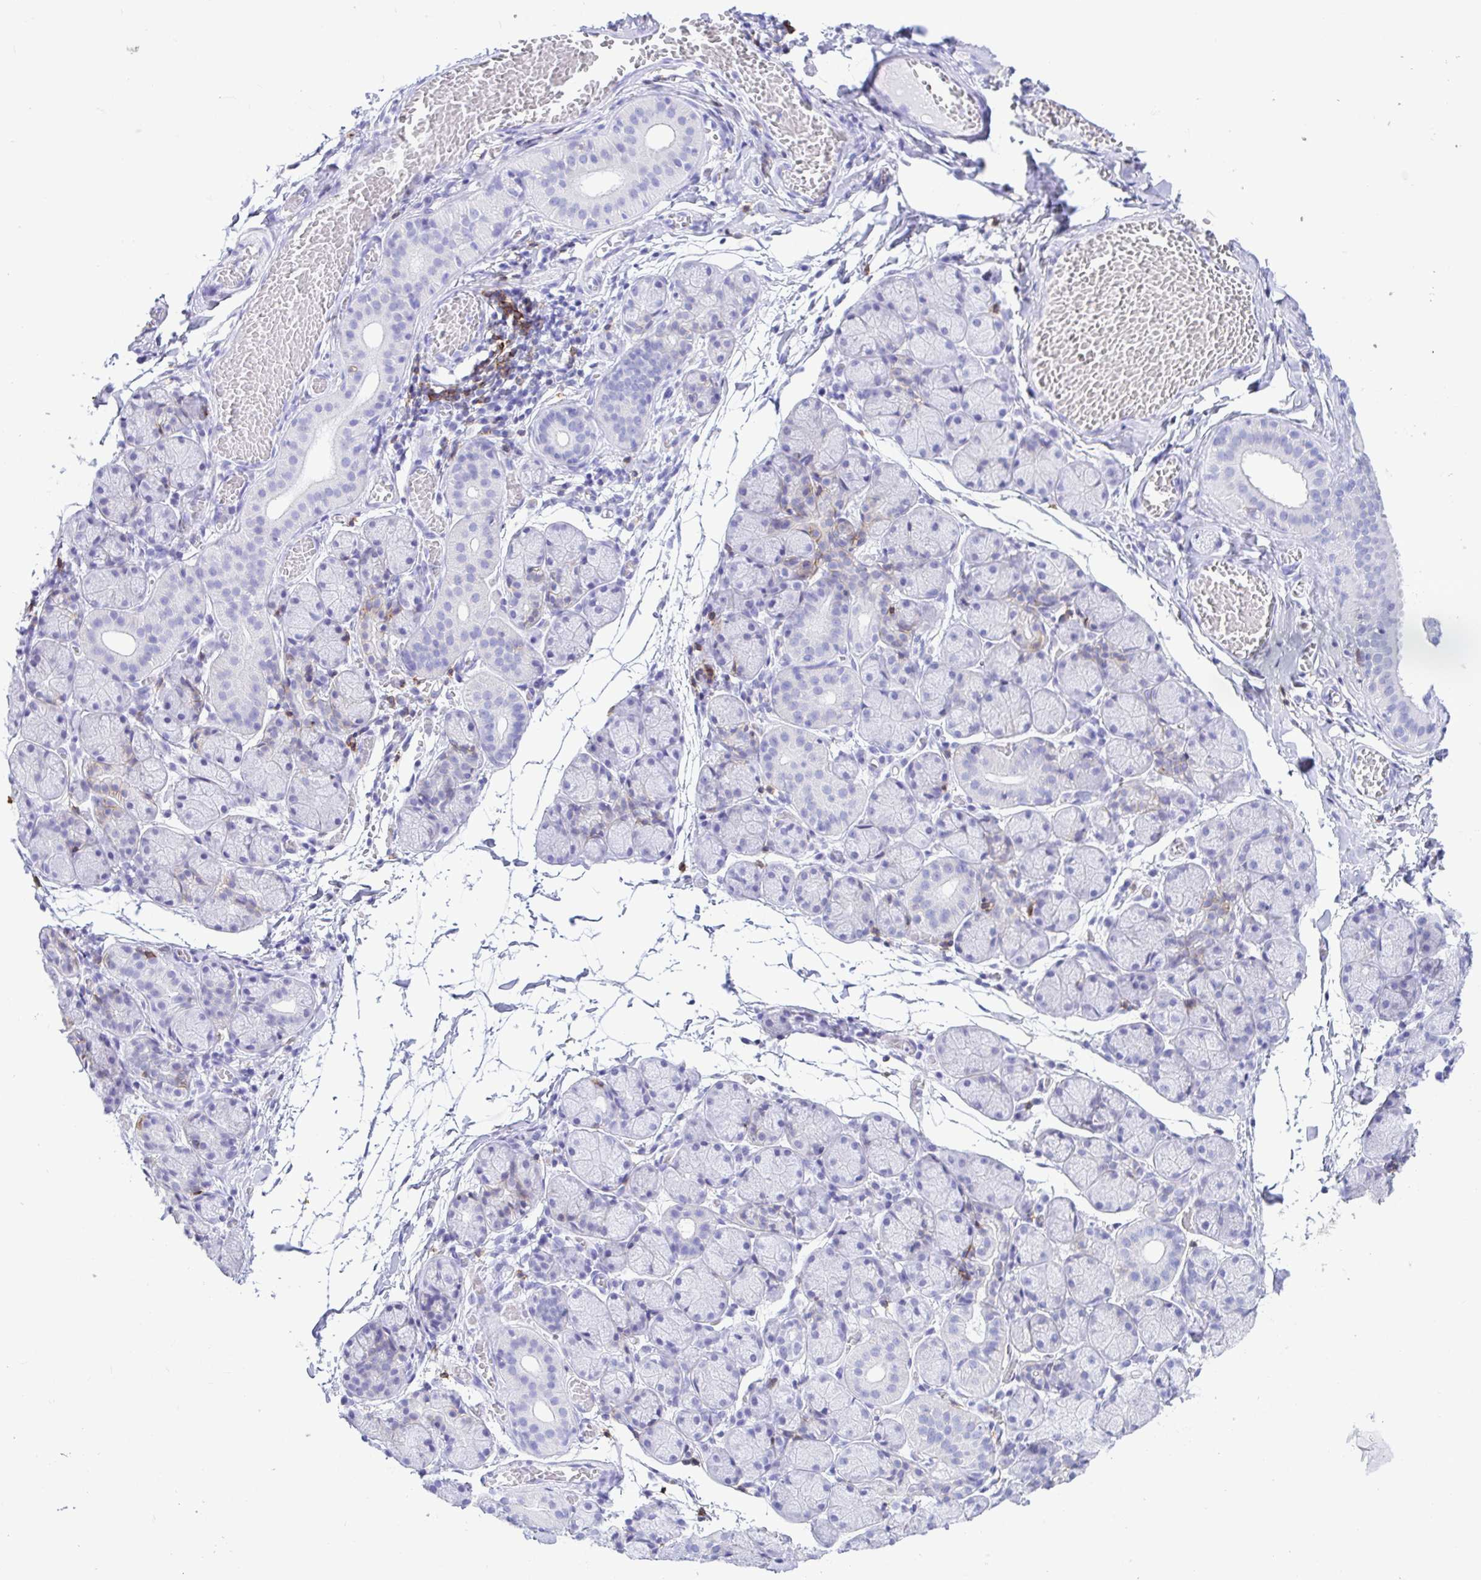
{"staining": {"intensity": "negative", "quantity": "none", "location": "none"}, "tissue": "salivary gland", "cell_type": "Glandular cells", "image_type": "normal", "snomed": [{"axis": "morphology", "description": "Normal tissue, NOS"}, {"axis": "topography", "description": "Salivary gland"}], "caption": "Immunohistochemistry (IHC) histopathology image of benign salivary gland stained for a protein (brown), which reveals no expression in glandular cells. (DAB immunohistochemistry, high magnification).", "gene": "CD5", "patient": {"sex": "female", "age": 24}}